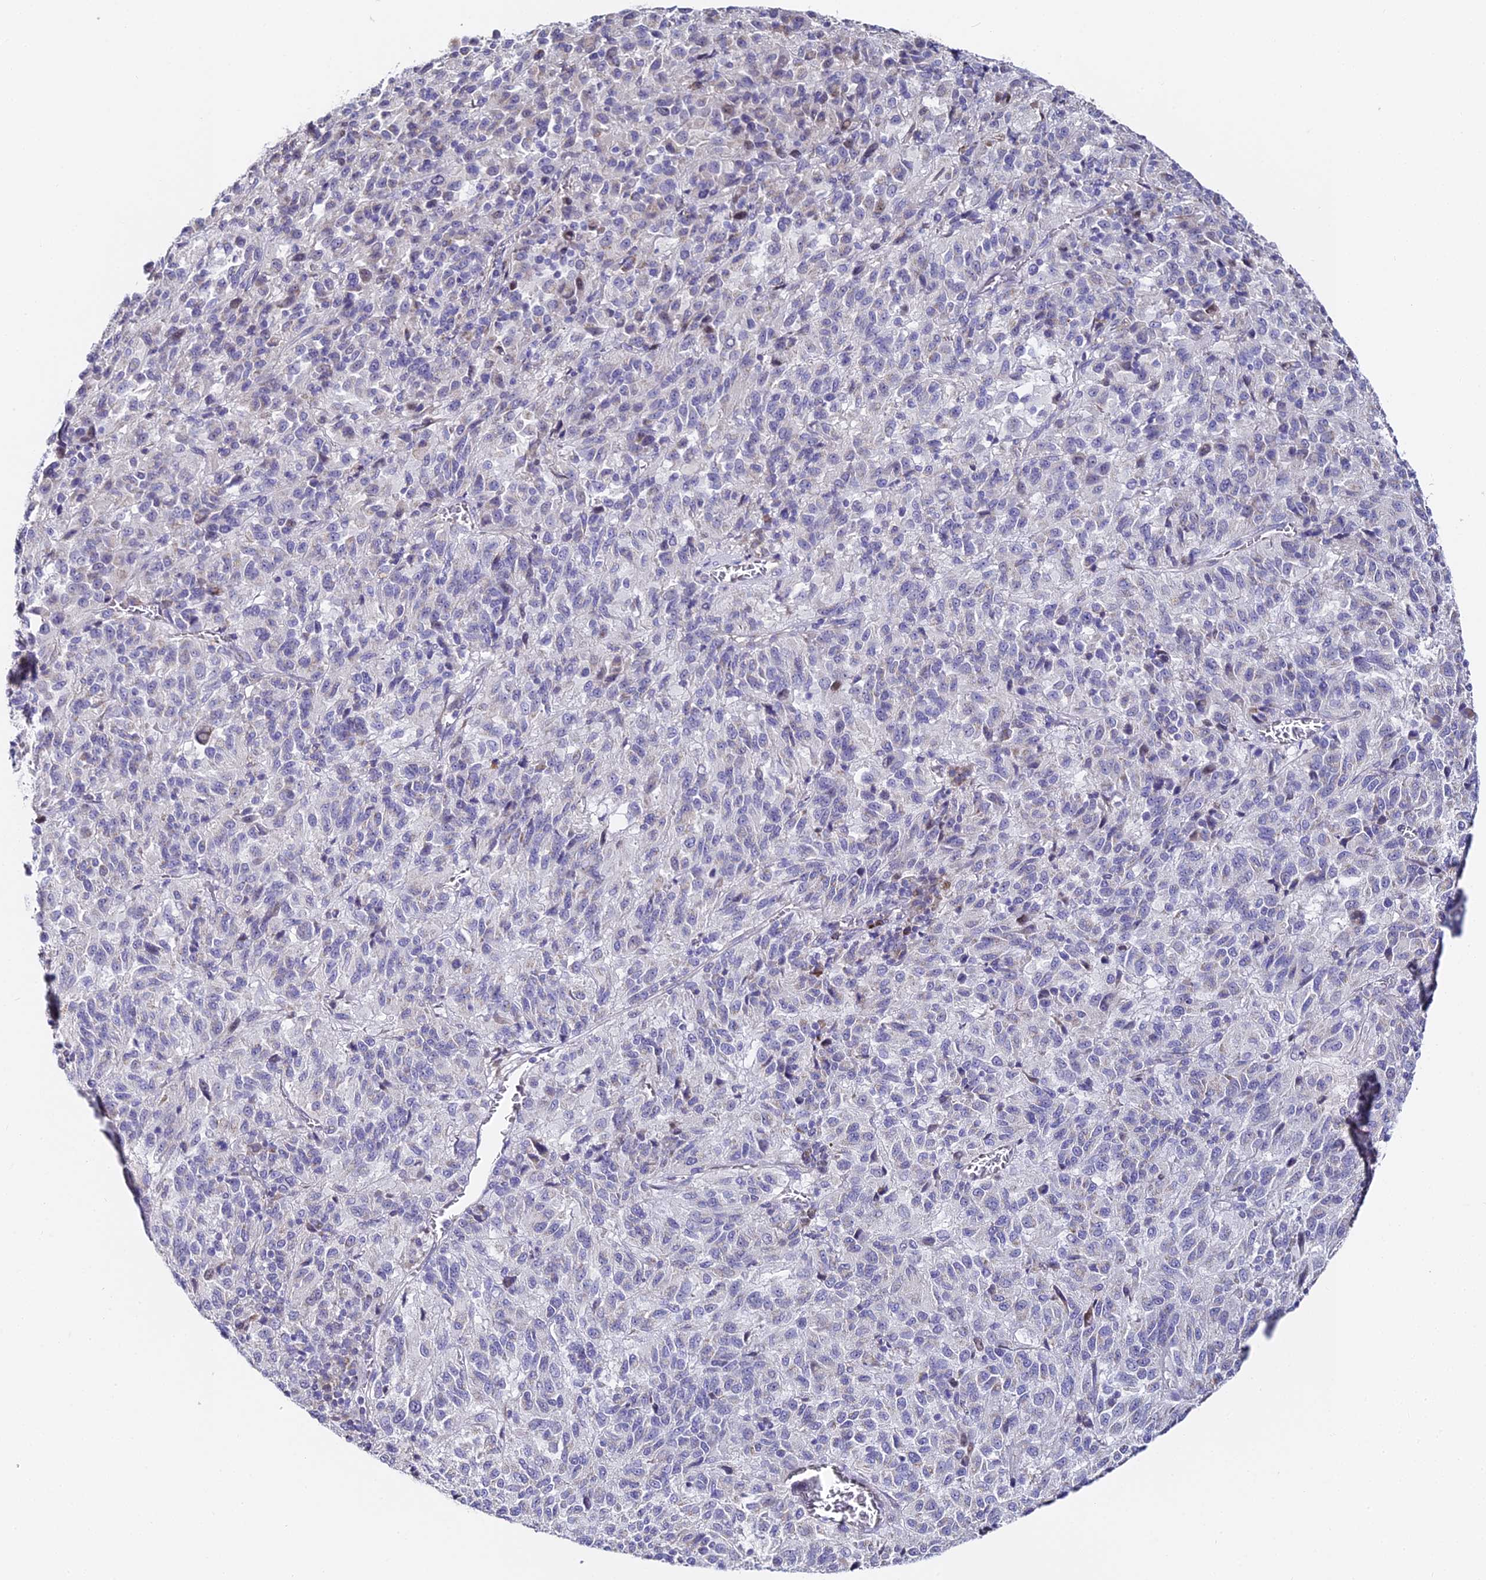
{"staining": {"intensity": "weak", "quantity": "<25%", "location": "nuclear"}, "tissue": "melanoma", "cell_type": "Tumor cells", "image_type": "cancer", "snomed": [{"axis": "morphology", "description": "Malignant melanoma, Metastatic site"}, {"axis": "topography", "description": "Lung"}], "caption": "Protein analysis of malignant melanoma (metastatic site) shows no significant staining in tumor cells. (Stains: DAB immunohistochemistry (IHC) with hematoxylin counter stain, Microscopy: brightfield microscopy at high magnification).", "gene": "SERP1", "patient": {"sex": "male", "age": 64}}